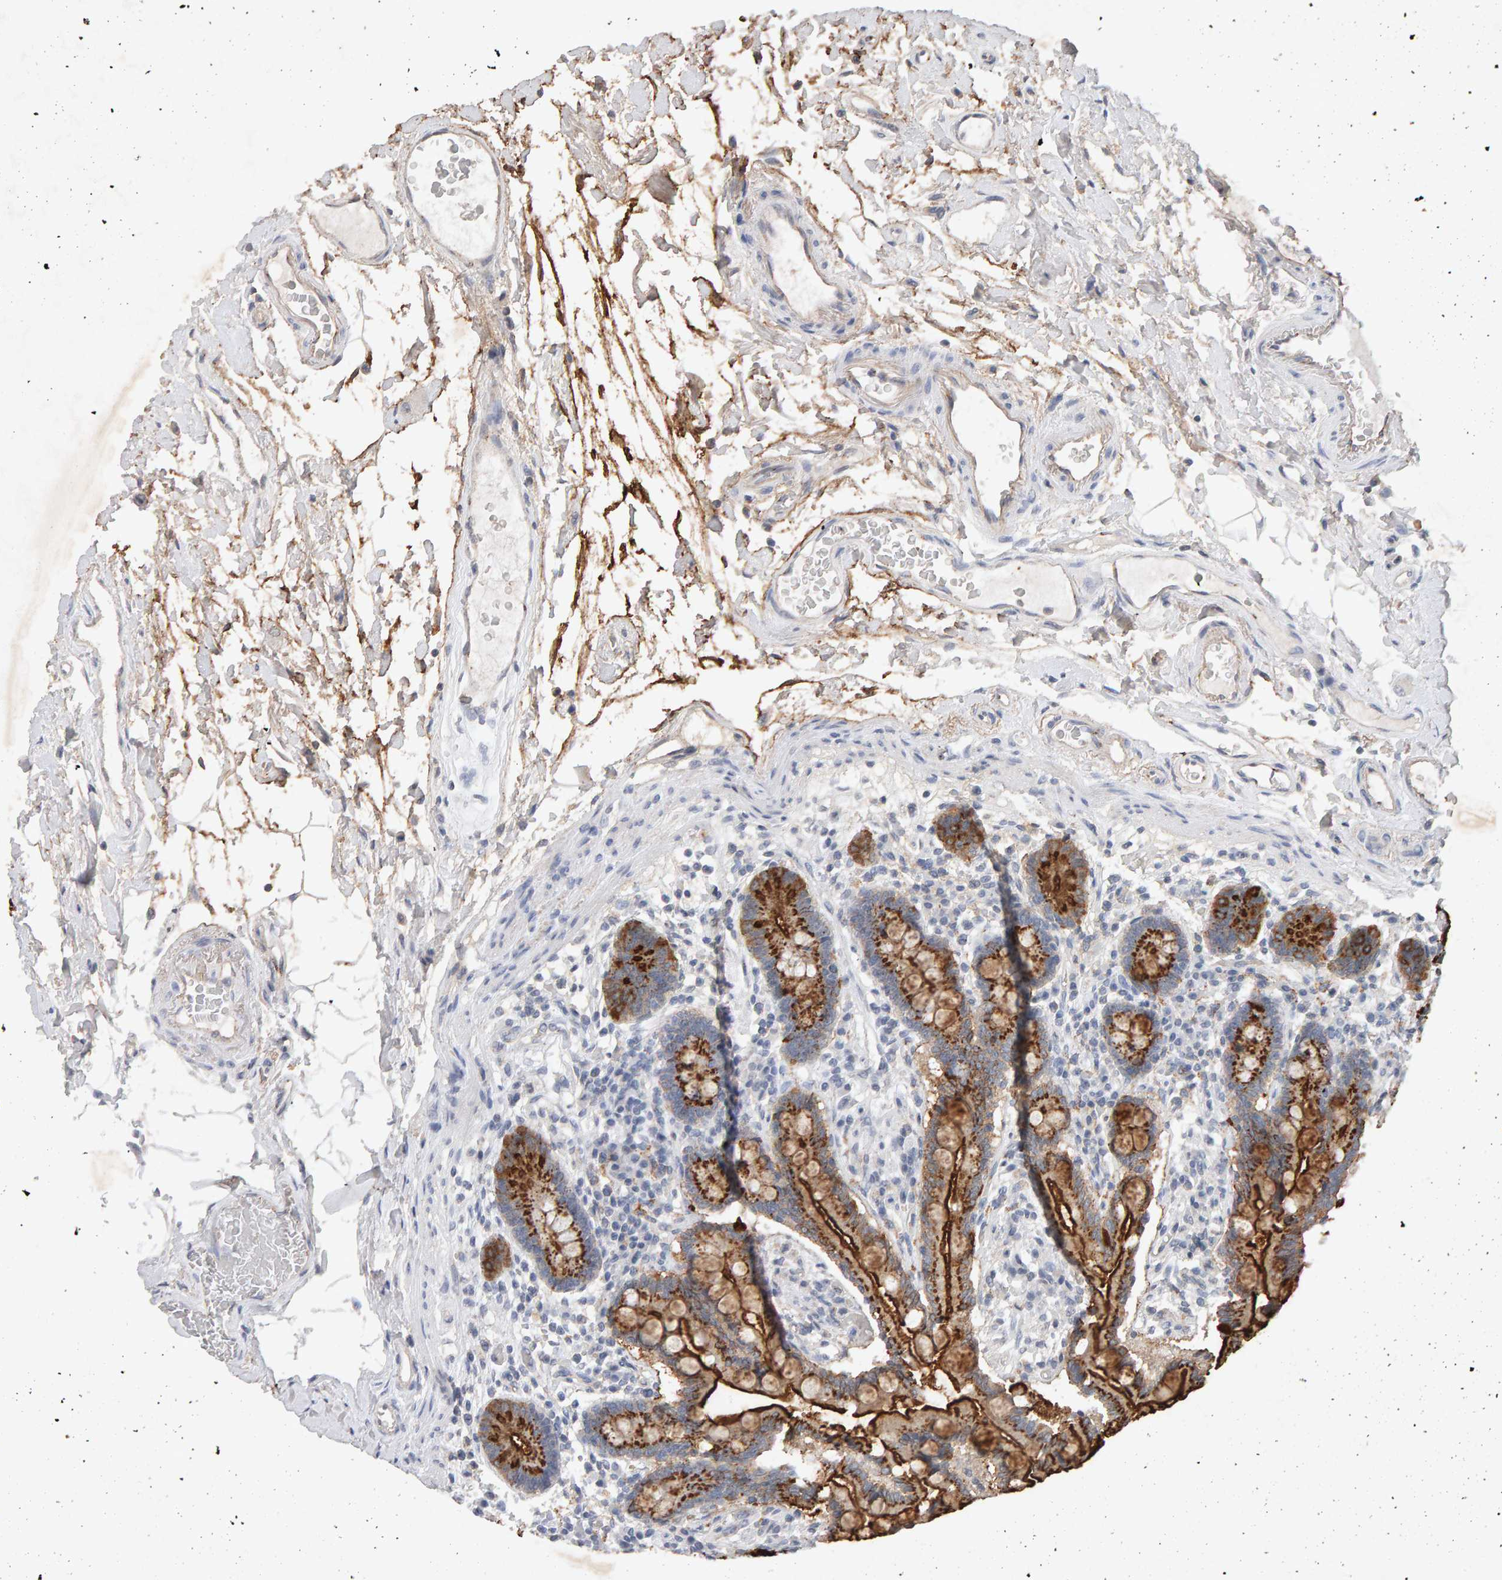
{"staining": {"intensity": "weak", "quantity": "25%-75%", "location": "cytoplasmic/membranous"}, "tissue": "colon", "cell_type": "Endothelial cells", "image_type": "normal", "snomed": [{"axis": "morphology", "description": "Normal tissue, NOS"}, {"axis": "topography", "description": "Colon"}], "caption": "The histopathology image exhibits staining of unremarkable colon, revealing weak cytoplasmic/membranous protein staining (brown color) within endothelial cells.", "gene": "PTPRM", "patient": {"sex": "male", "age": 73}}